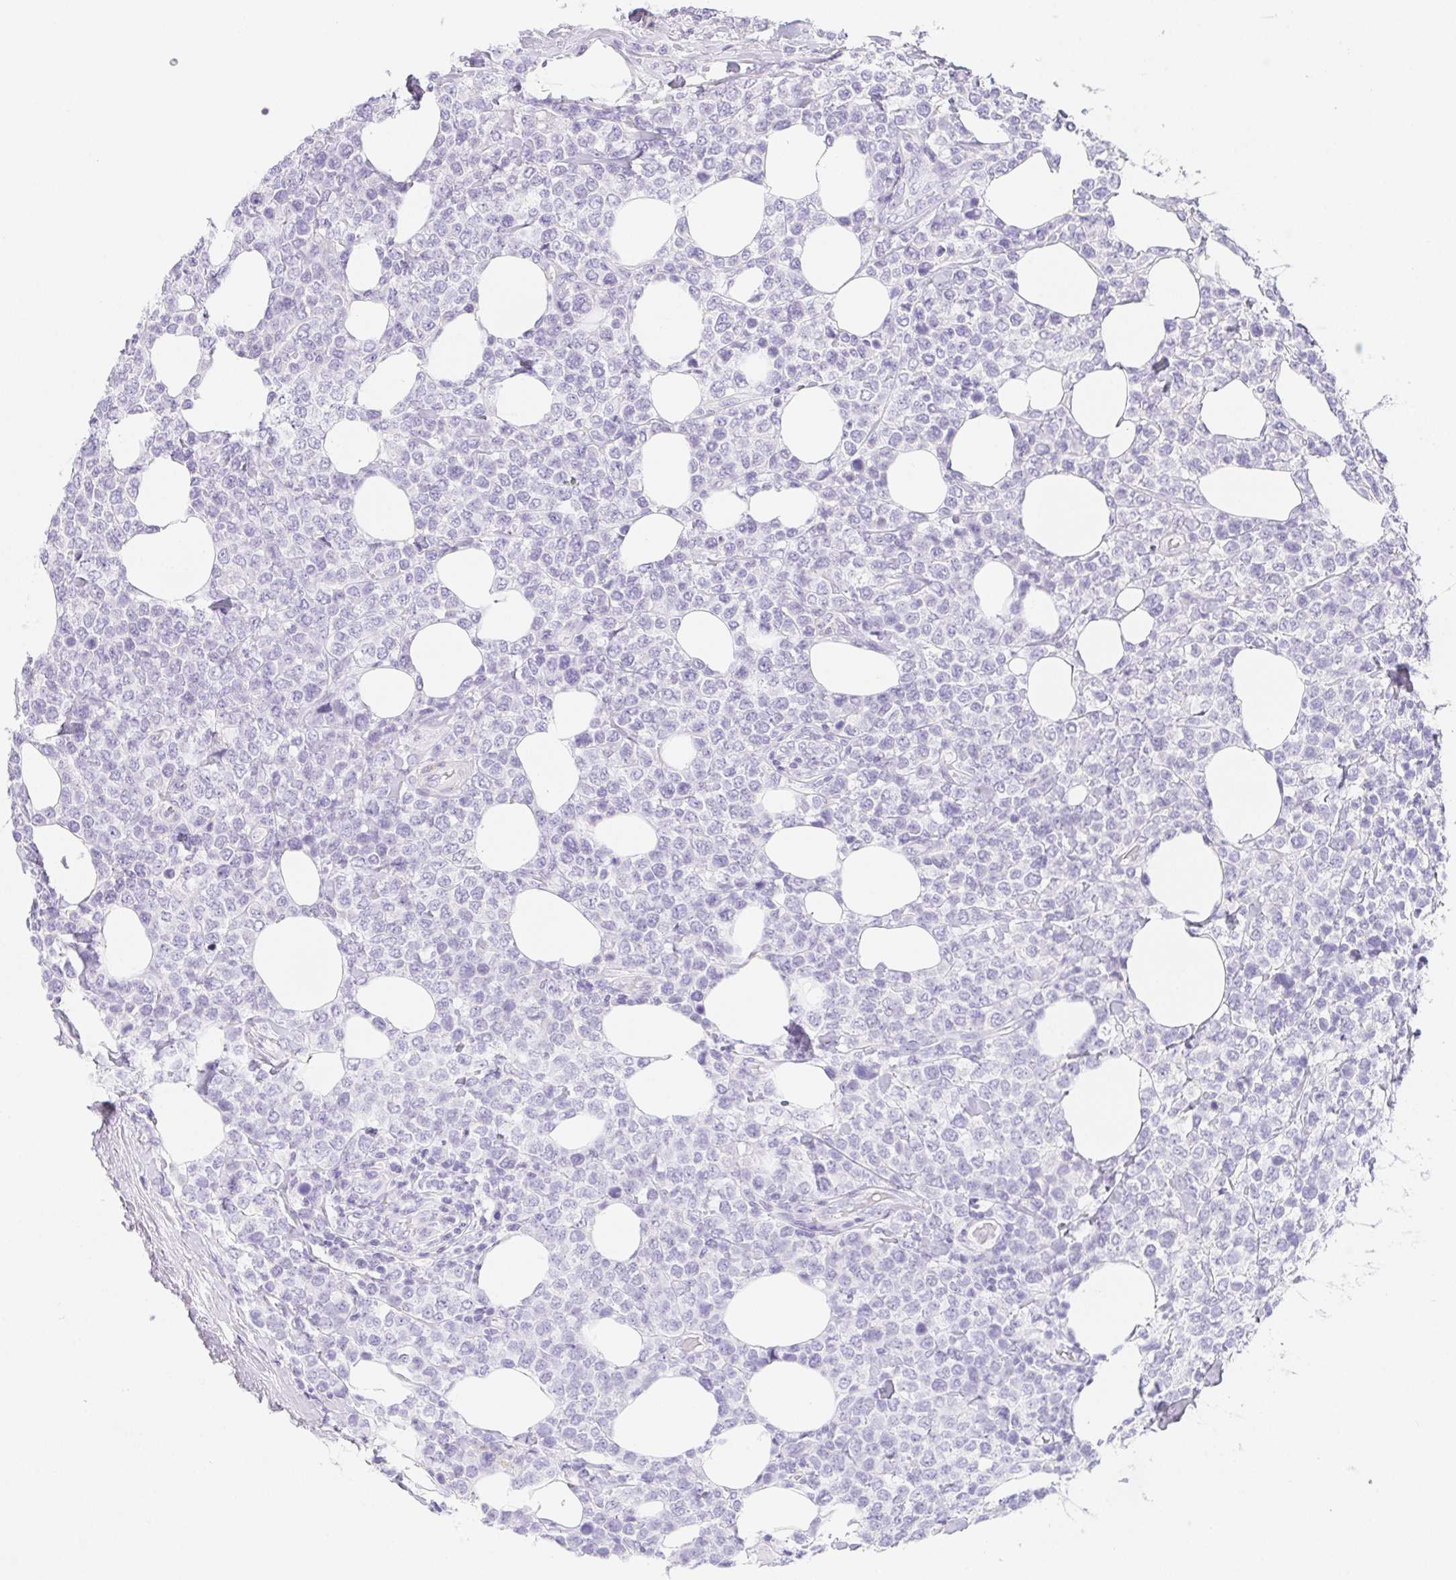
{"staining": {"intensity": "negative", "quantity": "none", "location": "none"}, "tissue": "lymphoma", "cell_type": "Tumor cells", "image_type": "cancer", "snomed": [{"axis": "morphology", "description": "Malignant lymphoma, non-Hodgkin's type, High grade"}, {"axis": "topography", "description": "Soft tissue"}], "caption": "An image of lymphoma stained for a protein demonstrates no brown staining in tumor cells.", "gene": "HRC", "patient": {"sex": "female", "age": 56}}